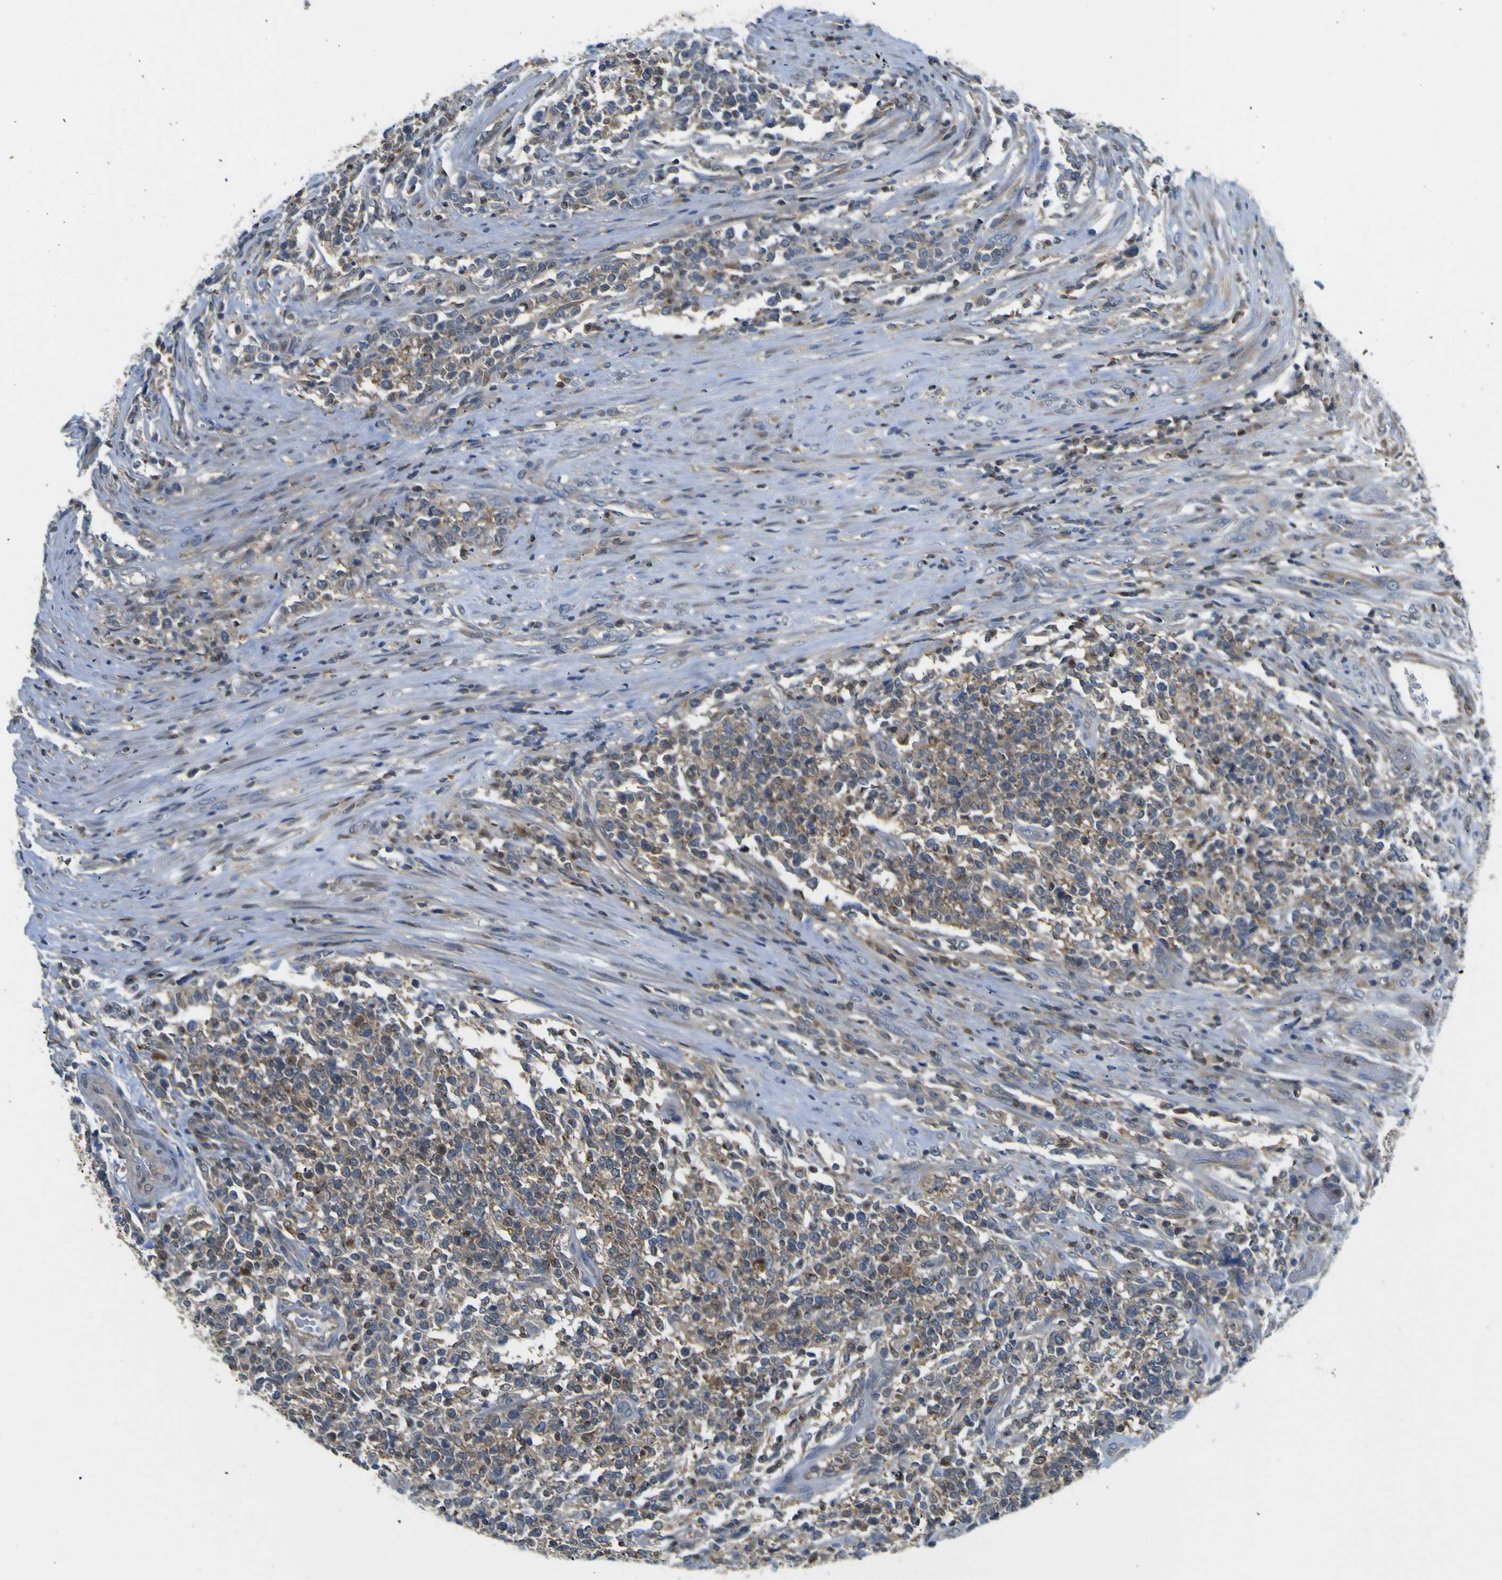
{"staining": {"intensity": "moderate", "quantity": ">75%", "location": "cytoplasmic/membranous"}, "tissue": "lymphoma", "cell_type": "Tumor cells", "image_type": "cancer", "snomed": [{"axis": "morphology", "description": "Malignant lymphoma, non-Hodgkin's type, High grade"}, {"axis": "topography", "description": "Soft tissue"}], "caption": "This is an image of immunohistochemistry staining of lymphoma, which shows moderate positivity in the cytoplasmic/membranous of tumor cells.", "gene": "EML2", "patient": {"sex": "male", "age": 18}}